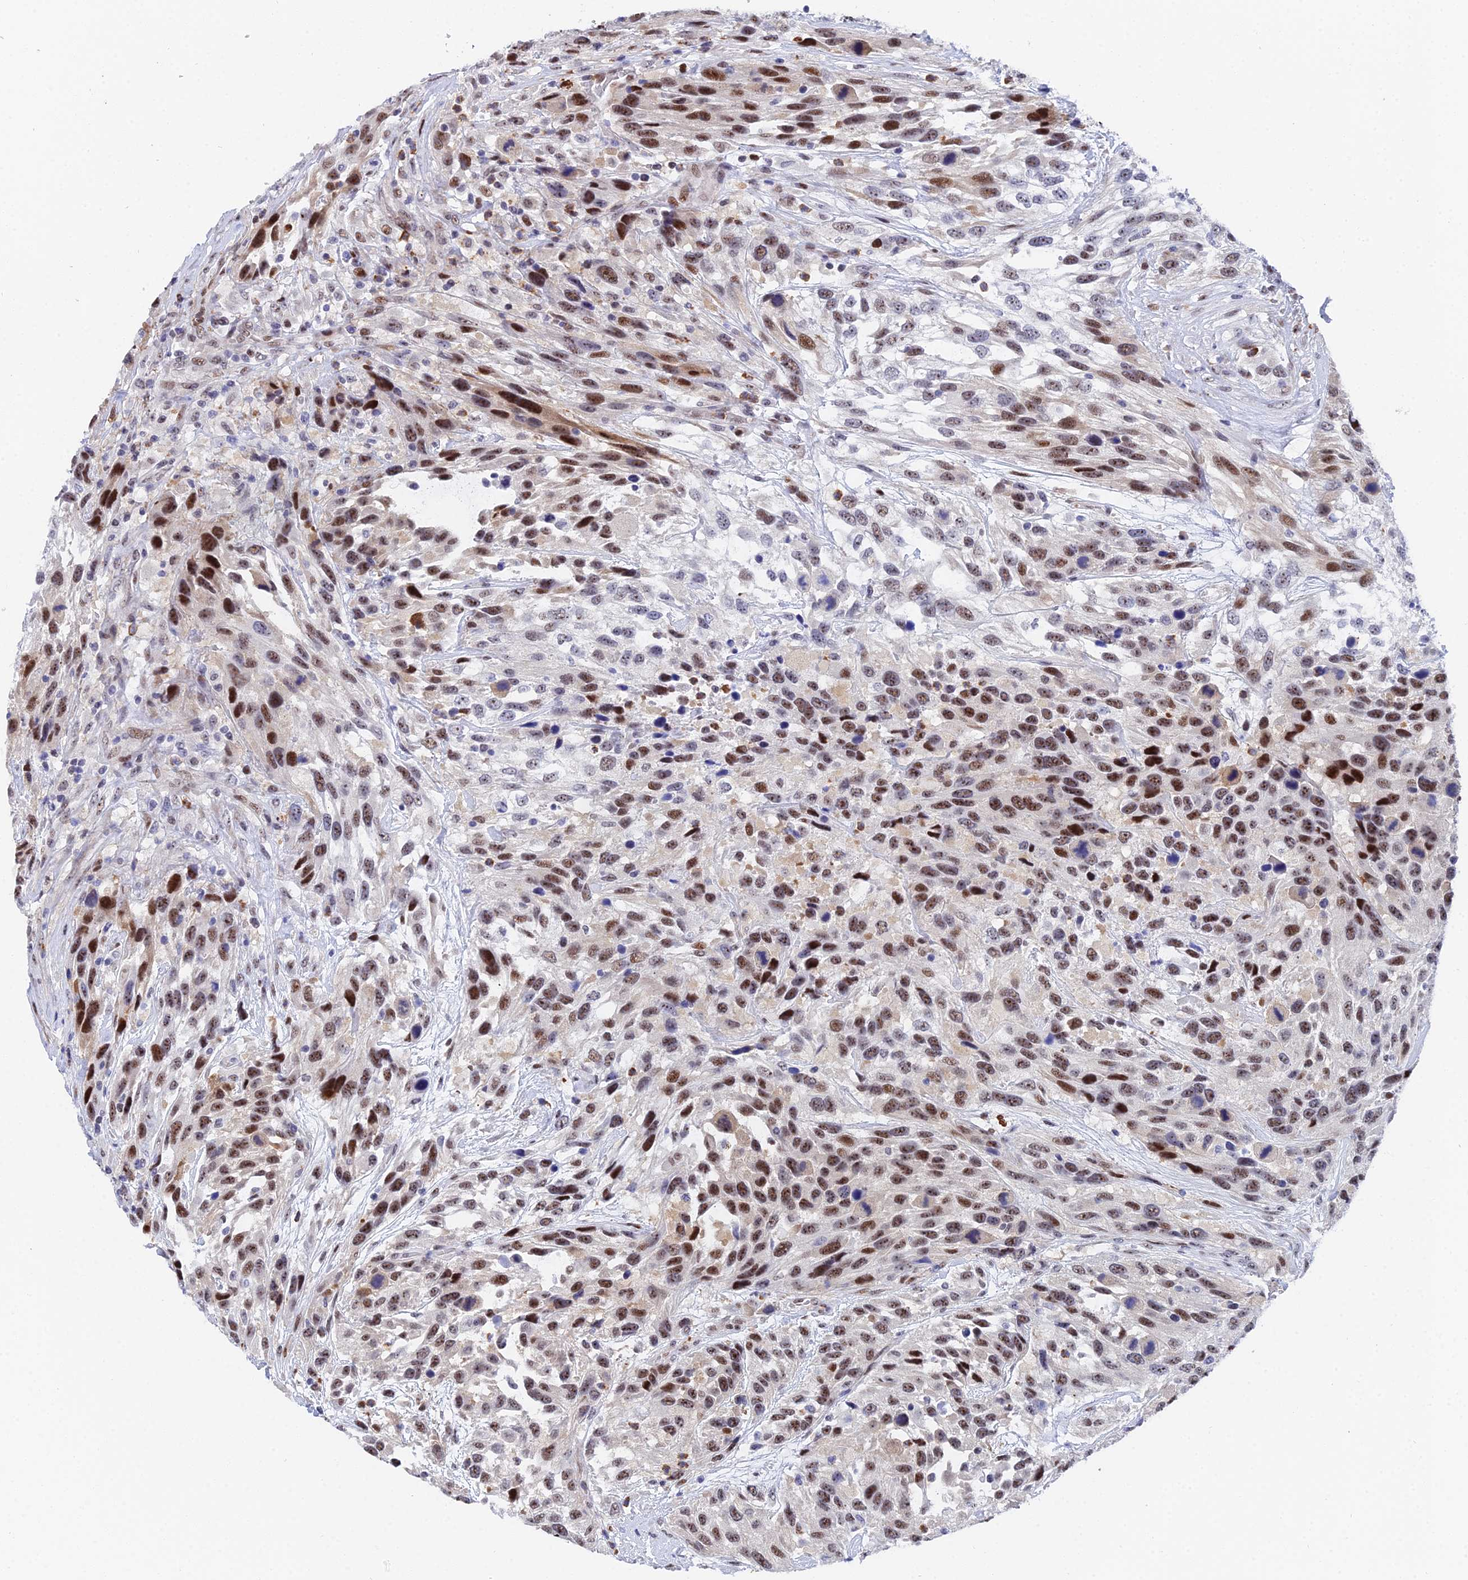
{"staining": {"intensity": "strong", "quantity": "25%-75%", "location": "nuclear"}, "tissue": "urothelial cancer", "cell_type": "Tumor cells", "image_type": "cancer", "snomed": [{"axis": "morphology", "description": "Urothelial carcinoma, High grade"}, {"axis": "topography", "description": "Urinary bladder"}], "caption": "Strong nuclear staining for a protein is appreciated in about 25%-75% of tumor cells of urothelial cancer using immunohistochemistry.", "gene": "TIFA", "patient": {"sex": "female", "age": 70}}